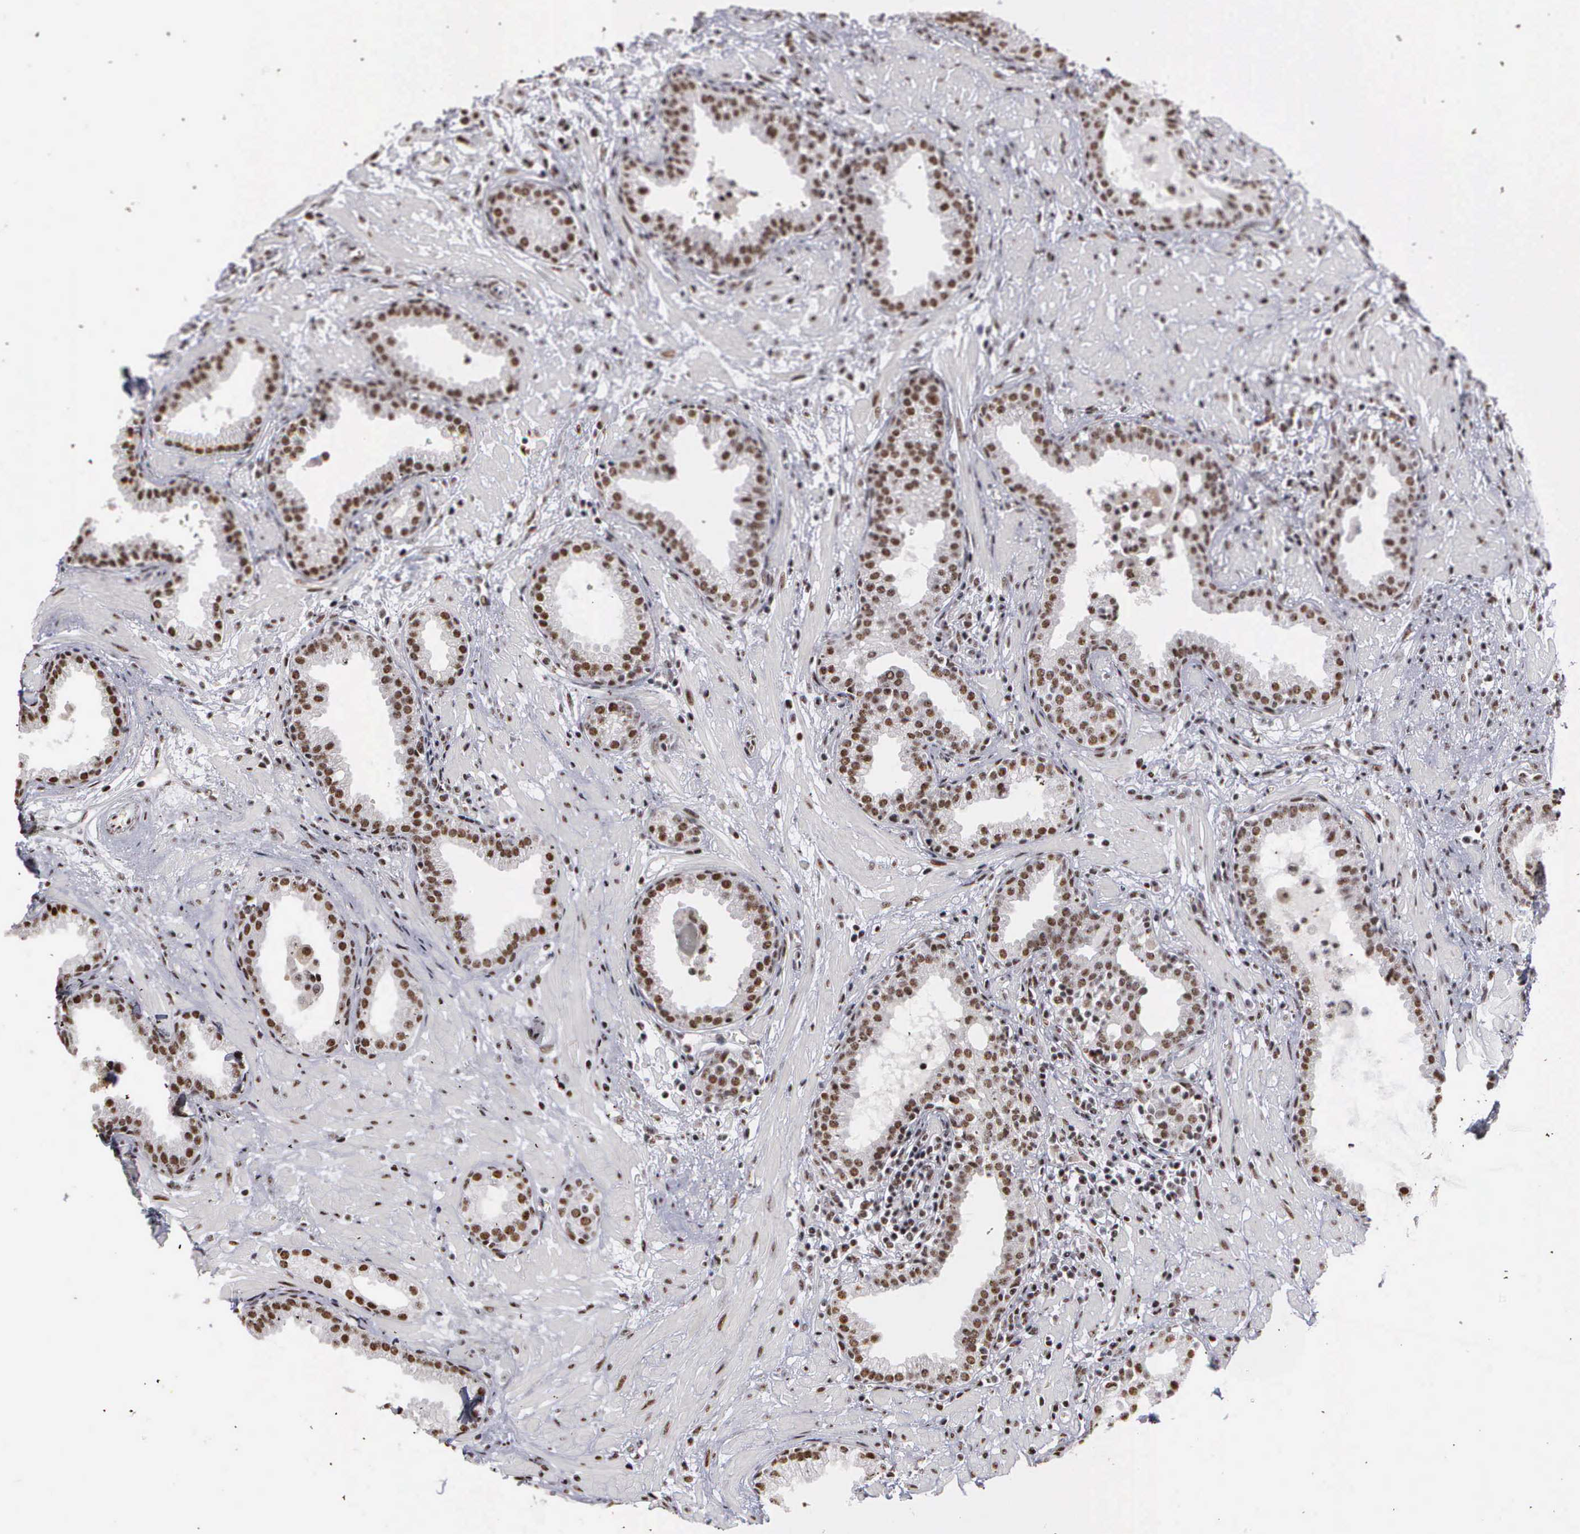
{"staining": {"intensity": "strong", "quantity": ">75%", "location": "nuclear"}, "tissue": "prostate", "cell_type": "Glandular cells", "image_type": "normal", "snomed": [{"axis": "morphology", "description": "Normal tissue, NOS"}, {"axis": "topography", "description": "Prostate"}], "caption": "Unremarkable prostate demonstrates strong nuclear staining in about >75% of glandular cells, visualized by immunohistochemistry. The staining was performed using DAB (3,3'-diaminobenzidine) to visualize the protein expression in brown, while the nuclei were stained in blue with hematoxylin (Magnification: 20x).", "gene": "KIAA0586", "patient": {"sex": "male", "age": 64}}